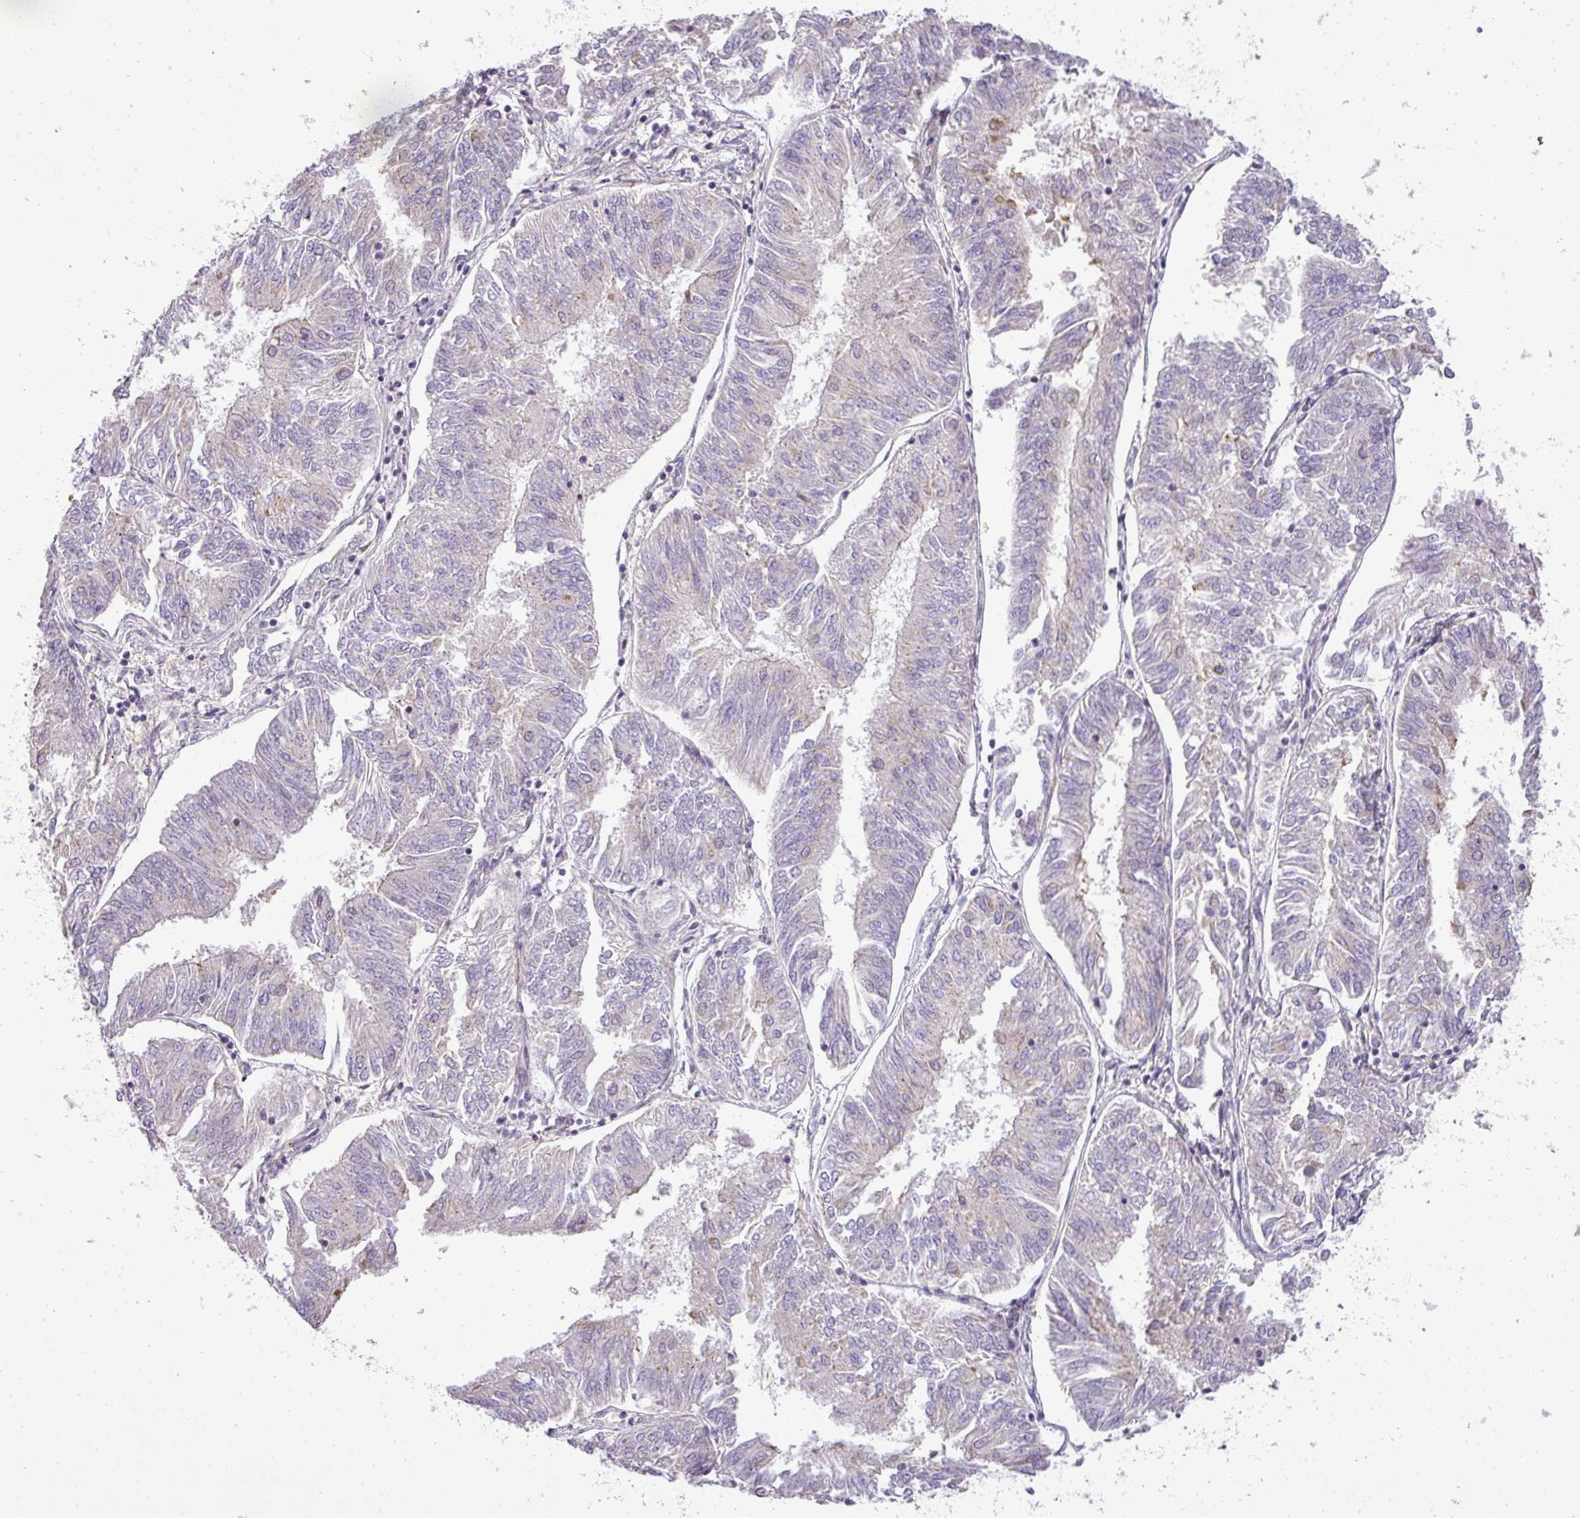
{"staining": {"intensity": "negative", "quantity": "none", "location": "none"}, "tissue": "endometrial cancer", "cell_type": "Tumor cells", "image_type": "cancer", "snomed": [{"axis": "morphology", "description": "Adenocarcinoma, NOS"}, {"axis": "topography", "description": "Endometrium"}], "caption": "High power microscopy photomicrograph of an immunohistochemistry histopathology image of adenocarcinoma (endometrial), revealing no significant positivity in tumor cells. The staining is performed using DAB brown chromogen with nuclei counter-stained in using hematoxylin.", "gene": "ZDHHC1", "patient": {"sex": "female", "age": 58}}